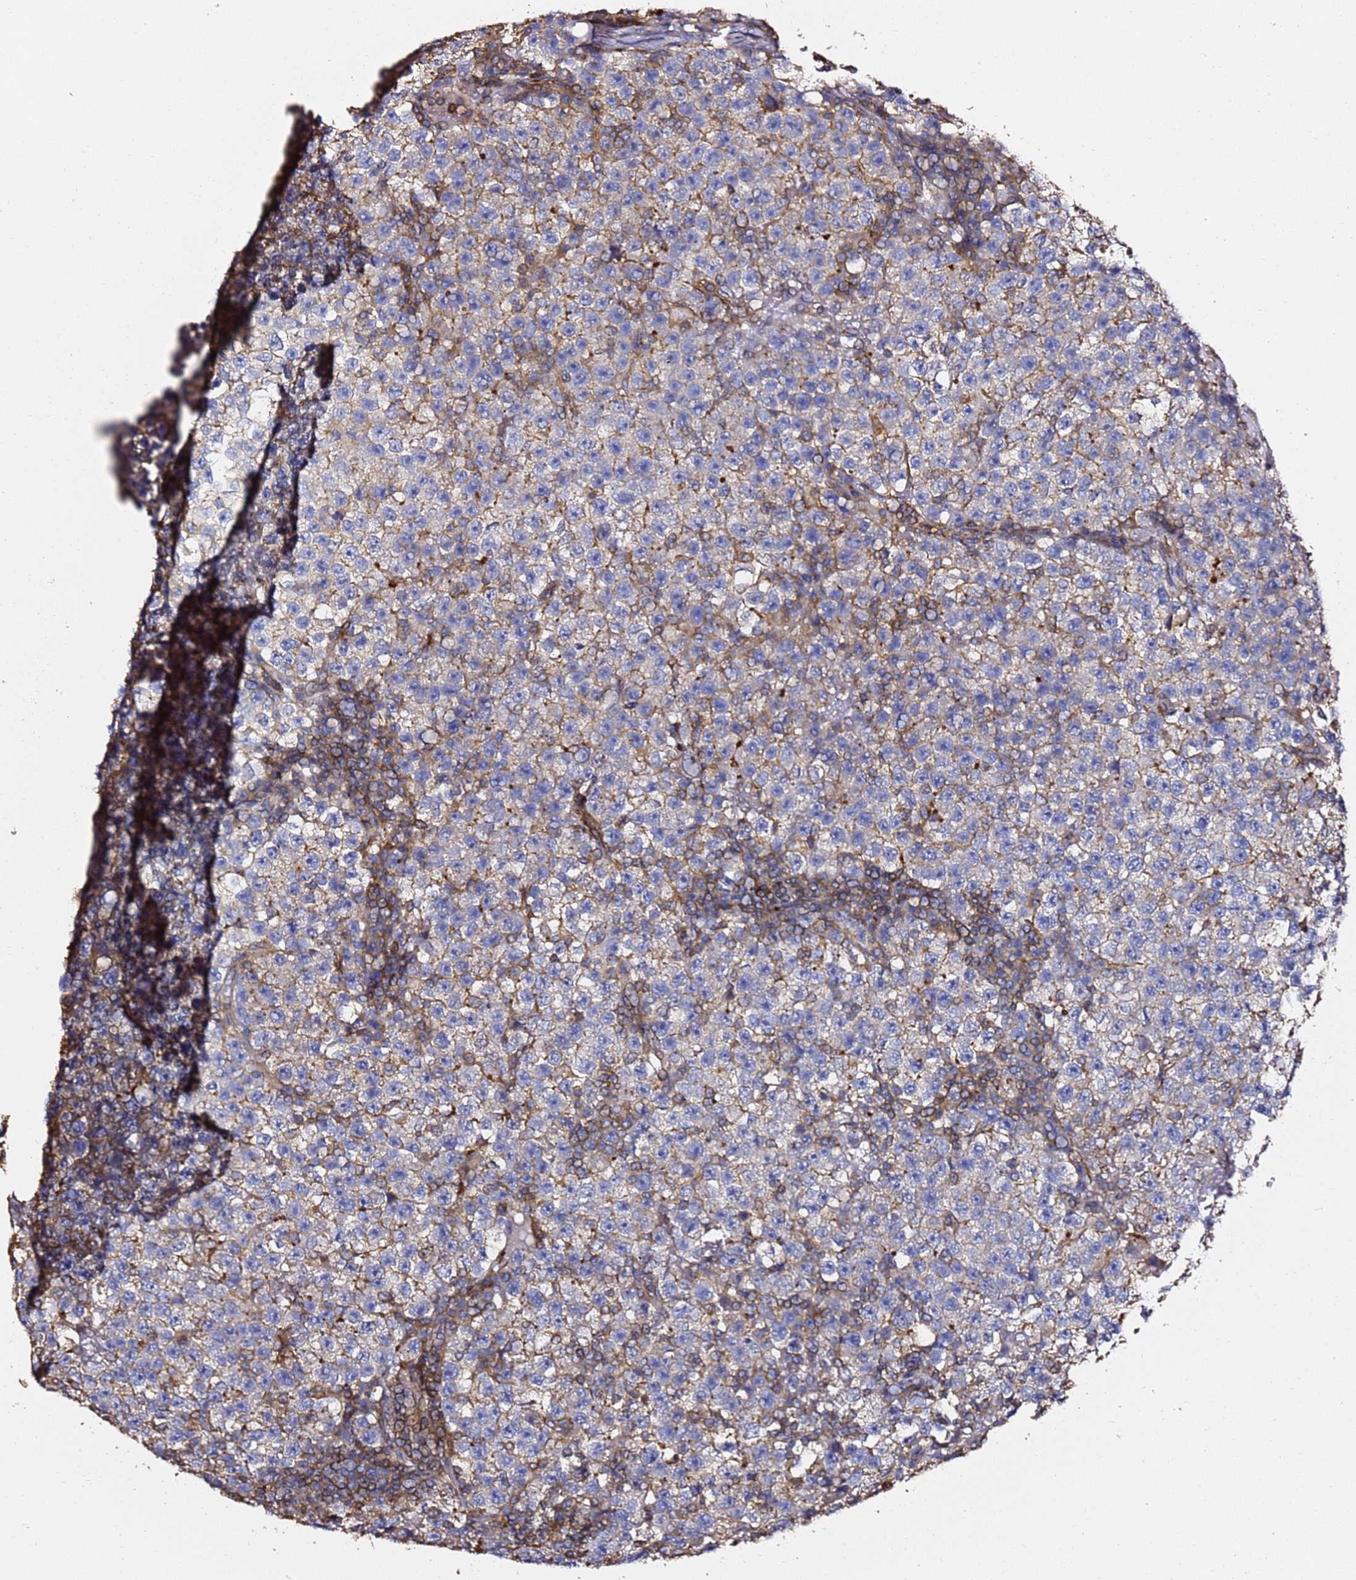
{"staining": {"intensity": "negative", "quantity": "none", "location": "none"}, "tissue": "testis cancer", "cell_type": "Tumor cells", "image_type": "cancer", "snomed": [{"axis": "morphology", "description": "Seminoma, NOS"}, {"axis": "topography", "description": "Testis"}], "caption": "The photomicrograph exhibits no significant expression in tumor cells of testis cancer. The staining was performed using DAB (3,3'-diaminobenzidine) to visualize the protein expression in brown, while the nuclei were stained in blue with hematoxylin (Magnification: 20x).", "gene": "ZFP36L2", "patient": {"sex": "male", "age": 22}}